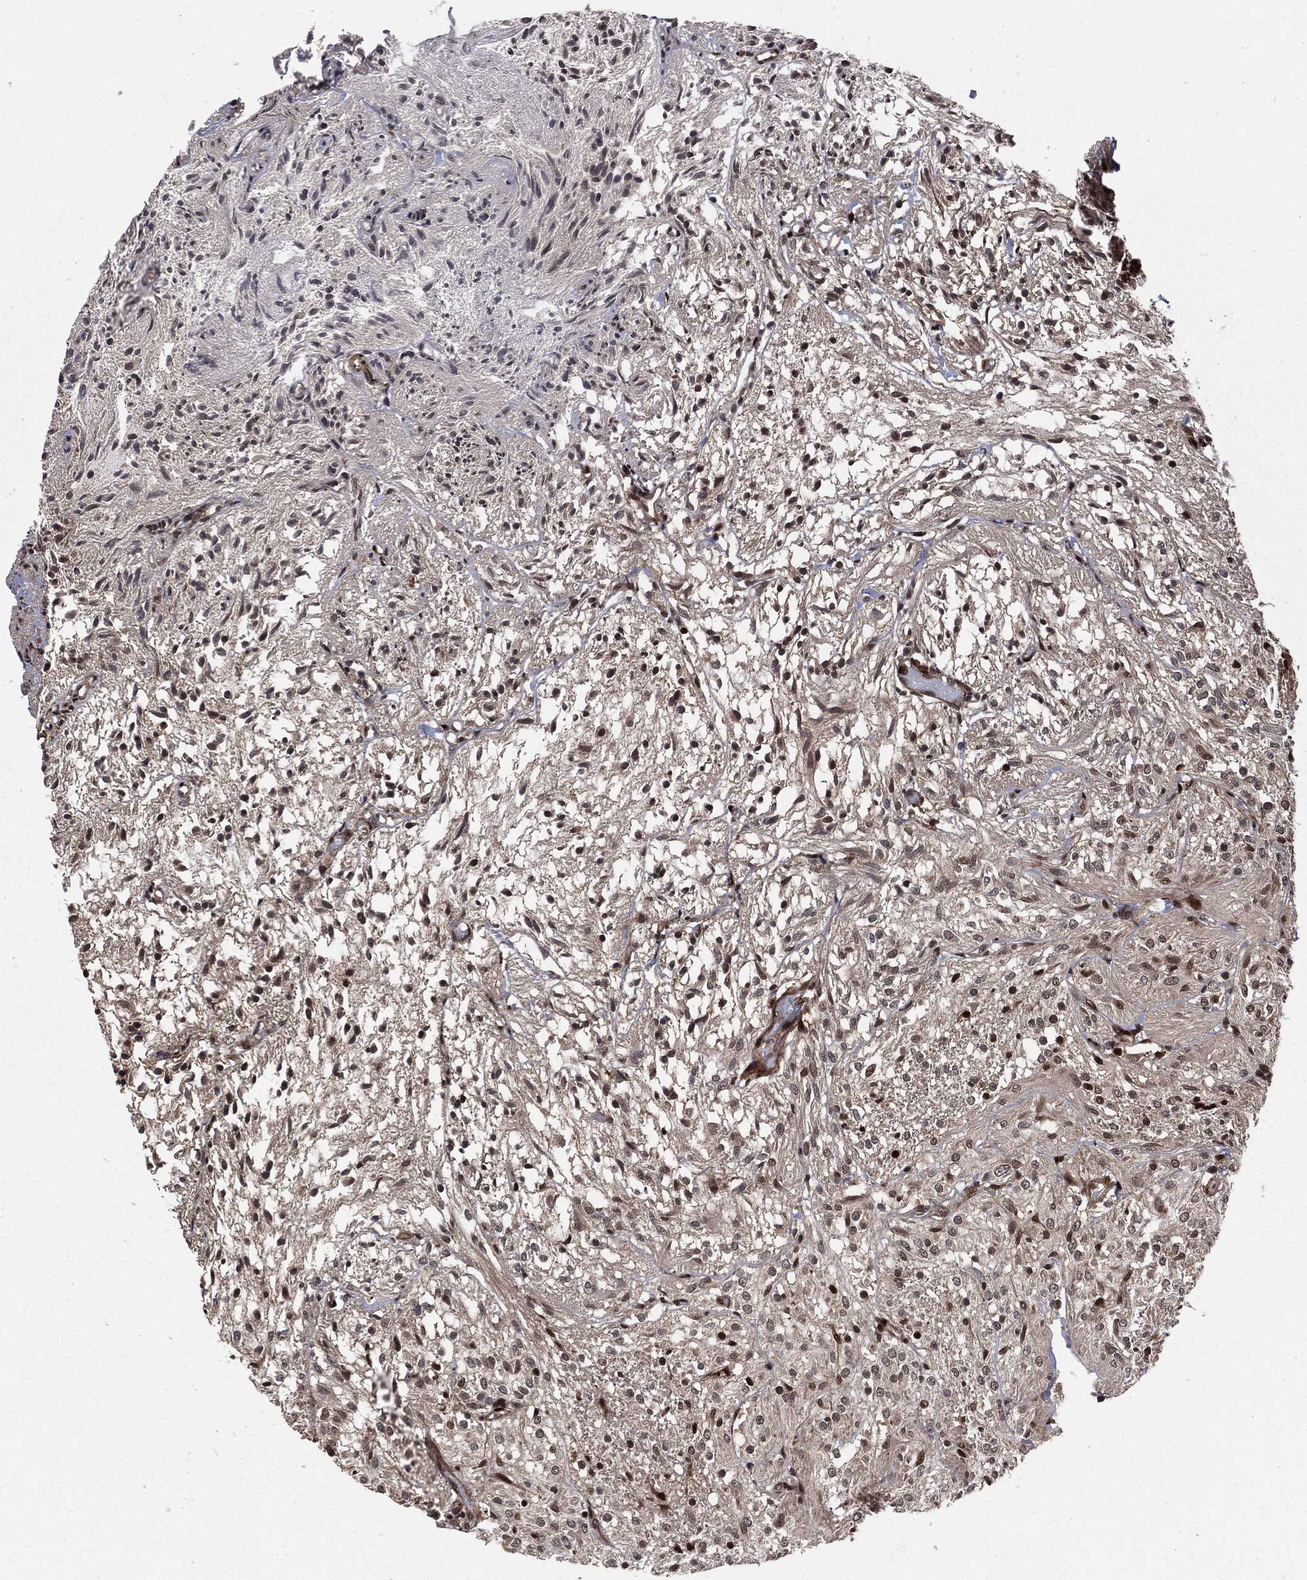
{"staining": {"intensity": "moderate", "quantity": "<25%", "location": "cytoplasmic/membranous,nuclear"}, "tissue": "glioma", "cell_type": "Tumor cells", "image_type": "cancer", "snomed": [{"axis": "morphology", "description": "Glioma, malignant, Low grade"}, {"axis": "topography", "description": "Brain"}], "caption": "Protein staining reveals moderate cytoplasmic/membranous and nuclear expression in about <25% of tumor cells in malignant low-grade glioma.", "gene": "SMAD4", "patient": {"sex": "male", "age": 3}}